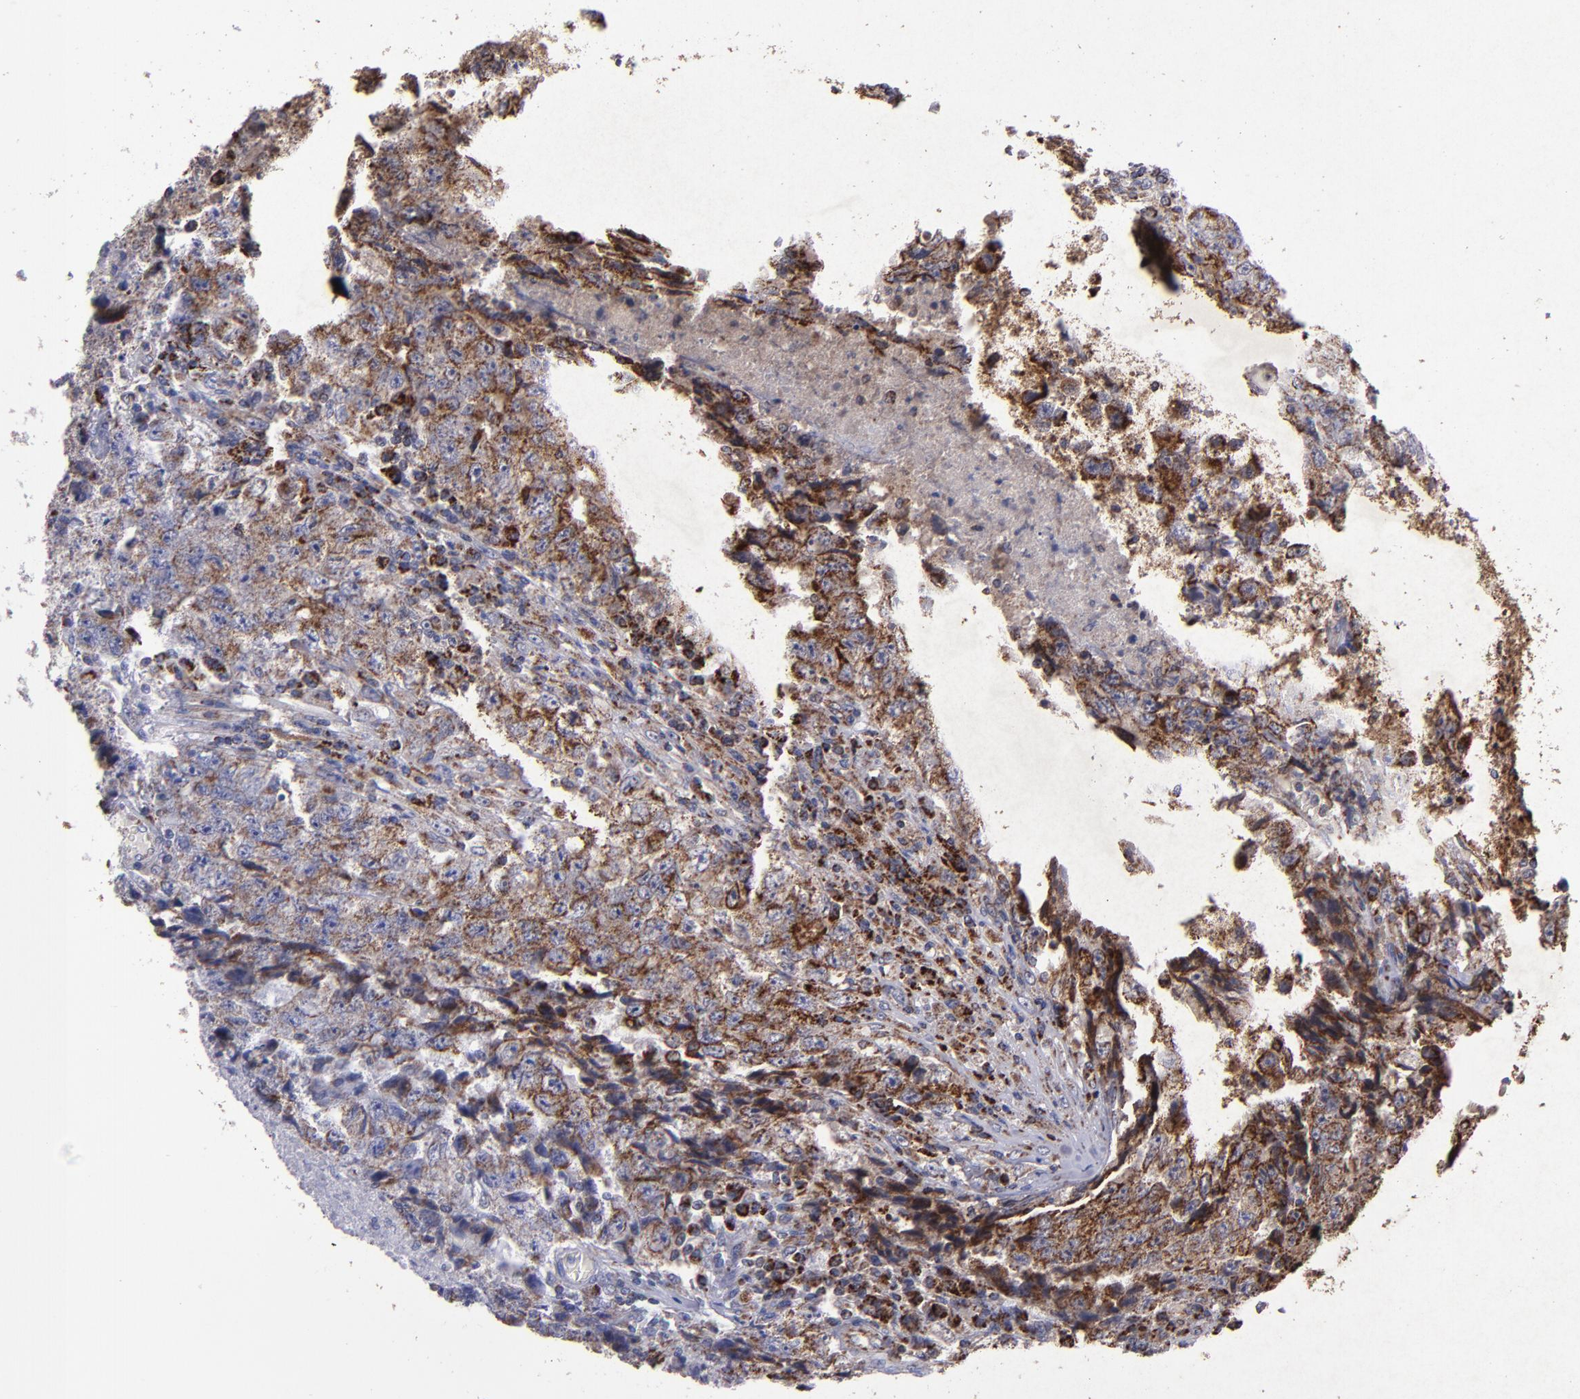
{"staining": {"intensity": "strong", "quantity": "25%-75%", "location": "cytoplasmic/membranous"}, "tissue": "testis cancer", "cell_type": "Tumor cells", "image_type": "cancer", "snomed": [{"axis": "morphology", "description": "Necrosis, NOS"}, {"axis": "morphology", "description": "Carcinoma, Embryonal, NOS"}, {"axis": "topography", "description": "Testis"}], "caption": "The image shows staining of testis cancer (embryonal carcinoma), revealing strong cytoplasmic/membranous protein positivity (brown color) within tumor cells.", "gene": "TIMM9", "patient": {"sex": "male", "age": 19}}